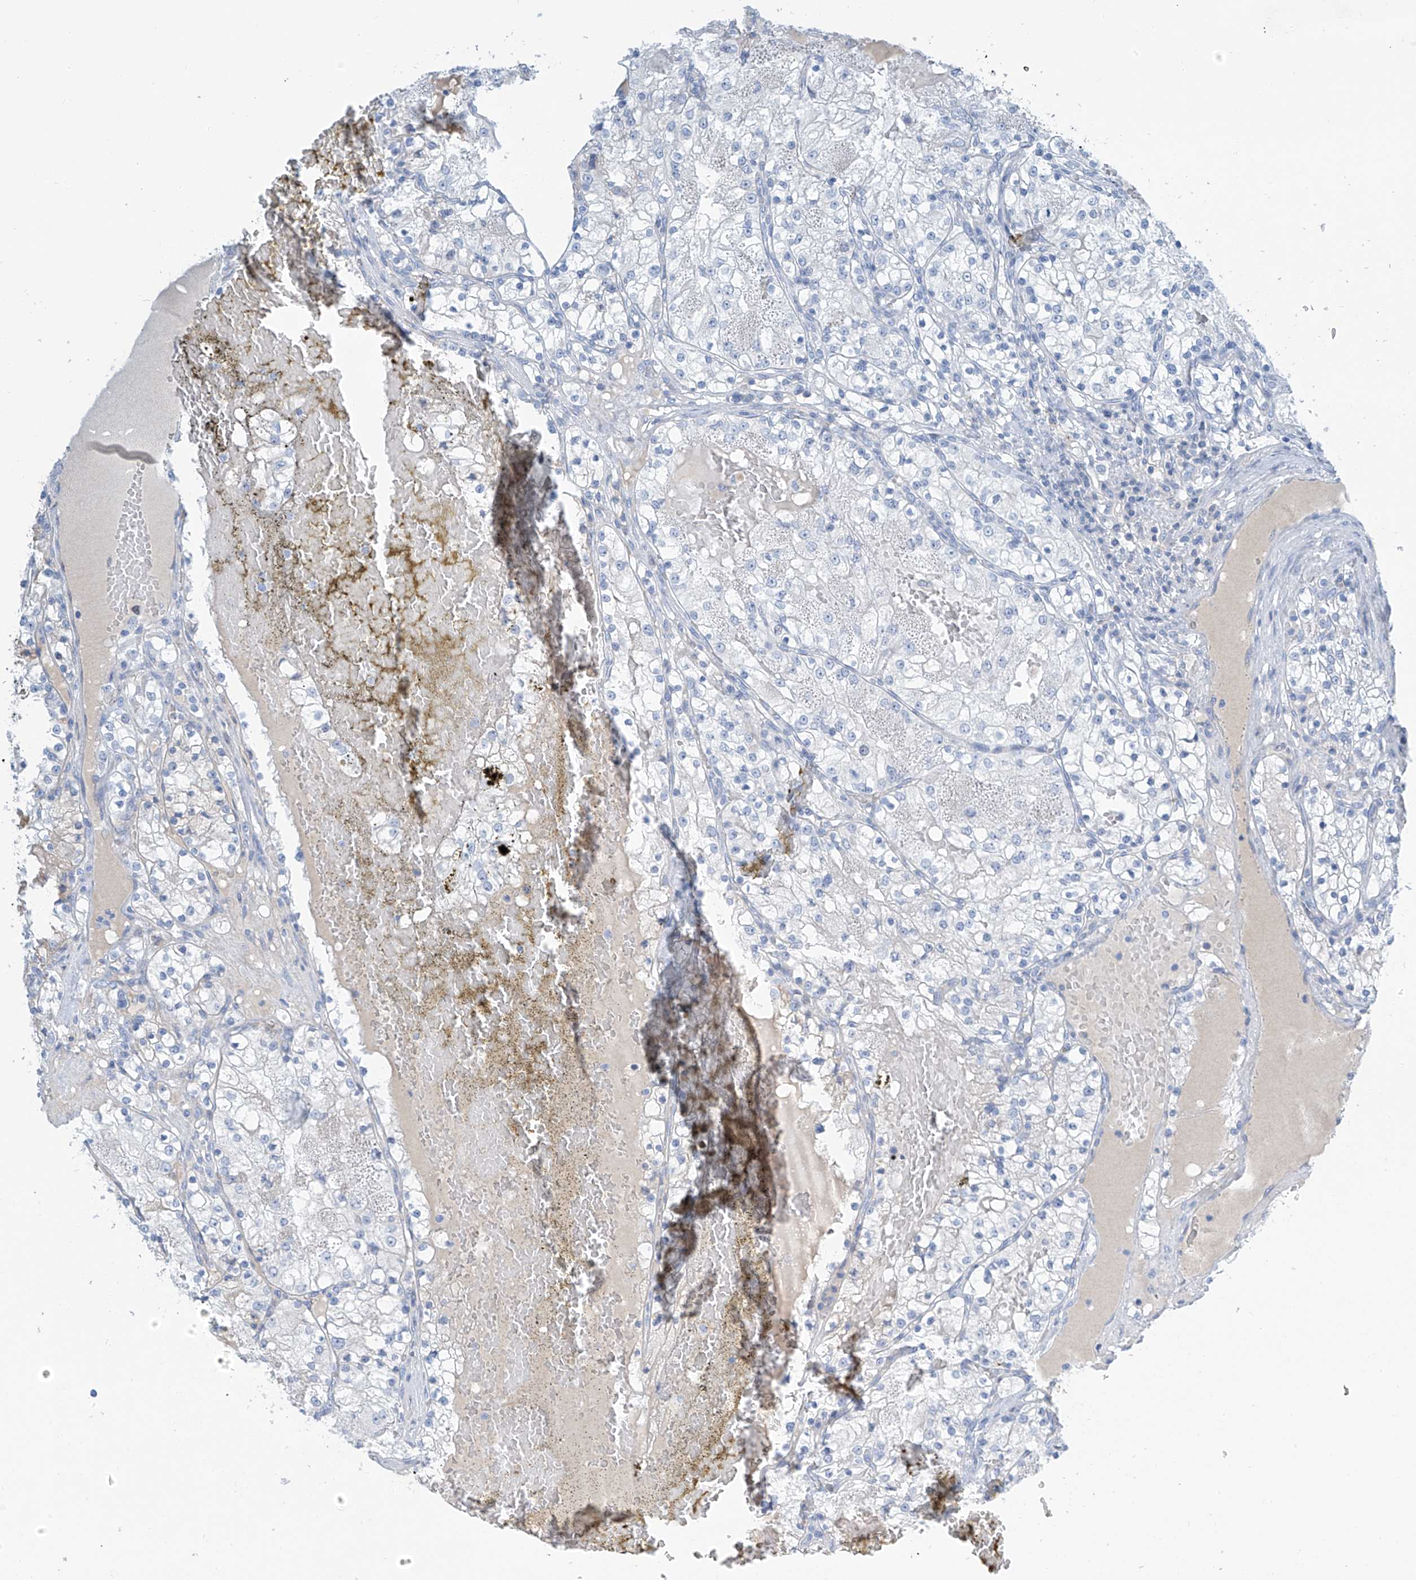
{"staining": {"intensity": "negative", "quantity": "none", "location": "none"}, "tissue": "renal cancer", "cell_type": "Tumor cells", "image_type": "cancer", "snomed": [{"axis": "morphology", "description": "Normal tissue, NOS"}, {"axis": "morphology", "description": "Adenocarcinoma, NOS"}, {"axis": "topography", "description": "Kidney"}], "caption": "Immunohistochemical staining of human renal adenocarcinoma displays no significant expression in tumor cells.", "gene": "SGO2", "patient": {"sex": "male", "age": 68}}